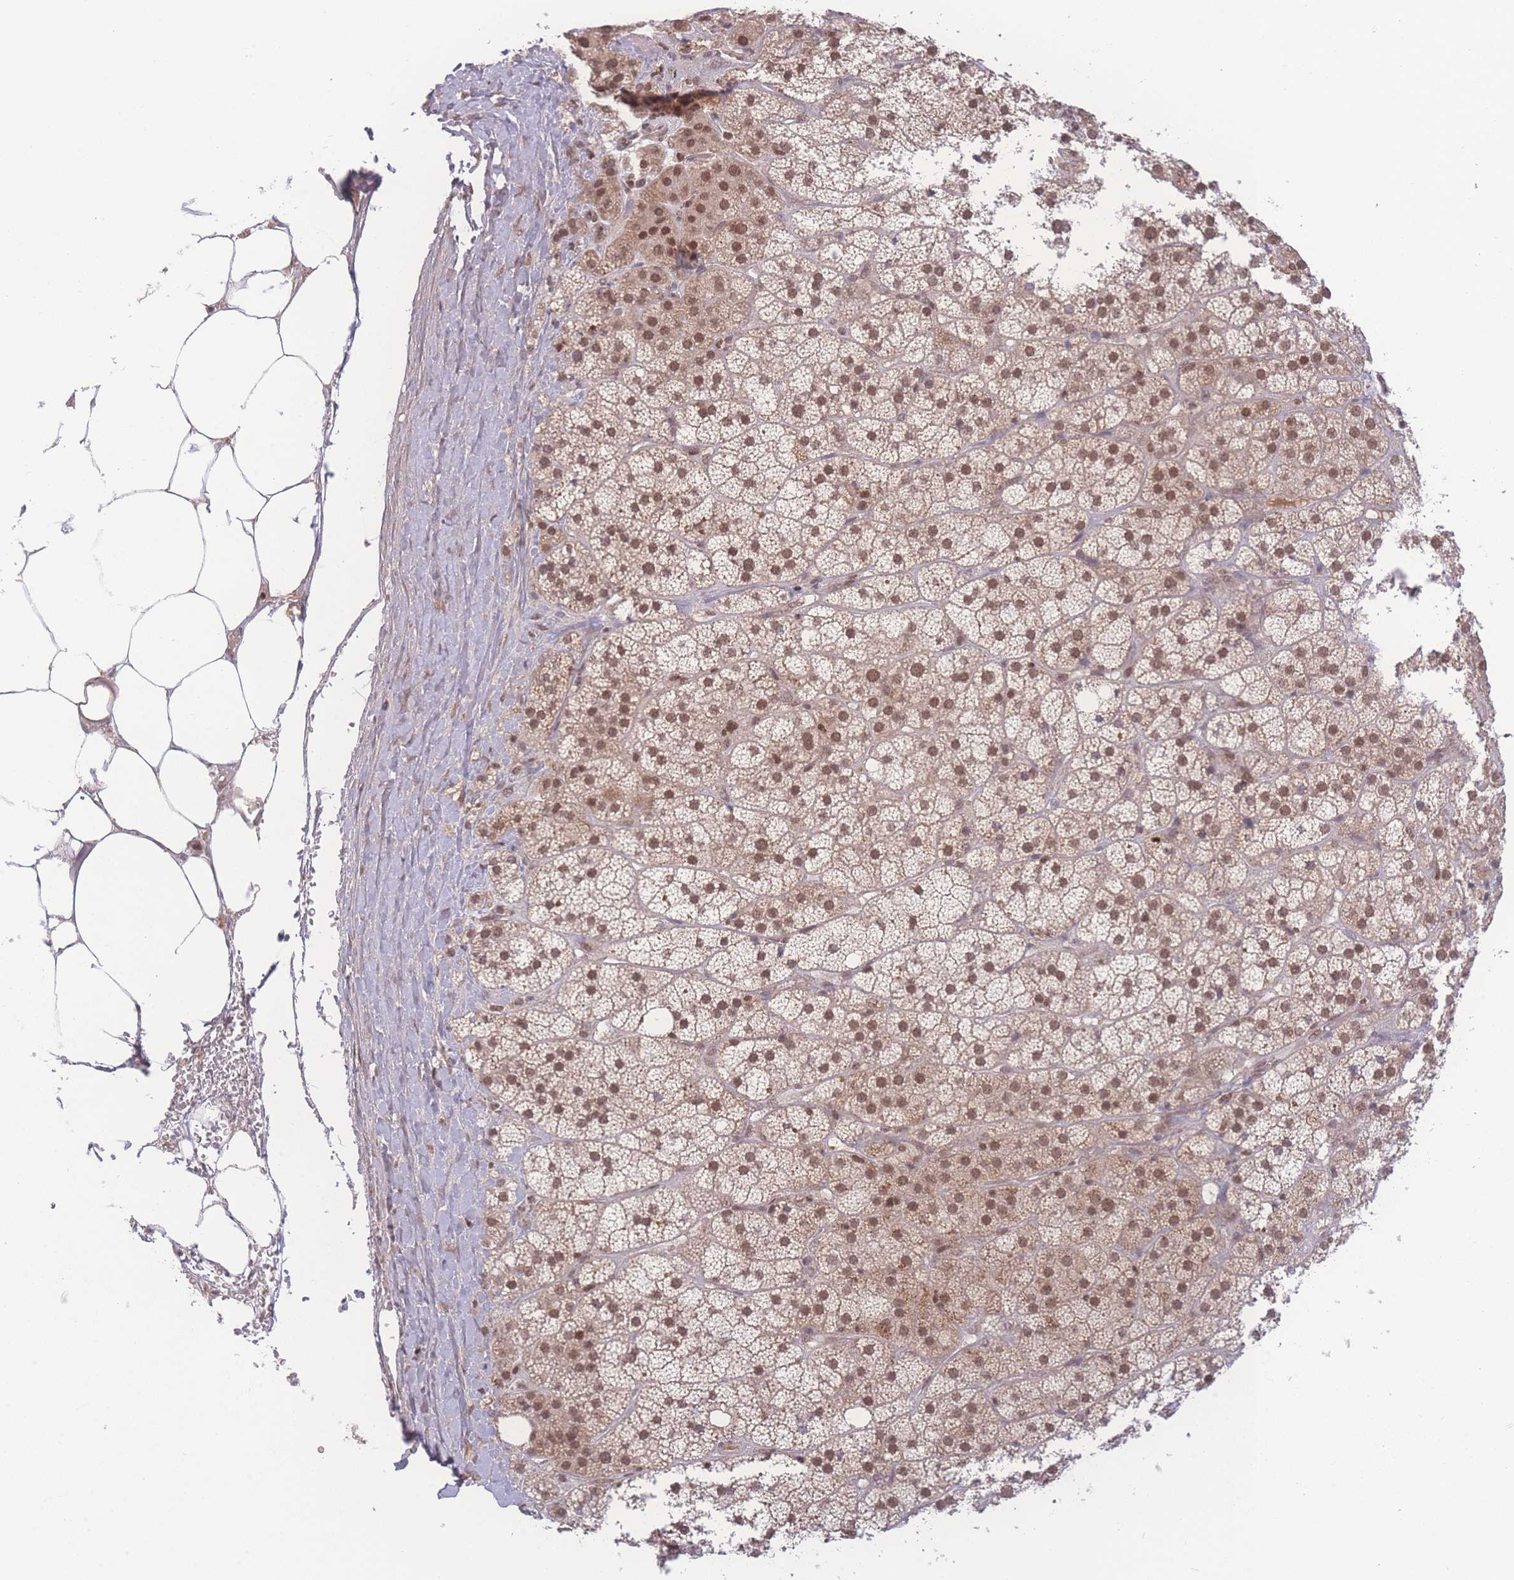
{"staining": {"intensity": "moderate", "quantity": ">75%", "location": "nuclear"}, "tissue": "adrenal gland", "cell_type": "Glandular cells", "image_type": "normal", "snomed": [{"axis": "morphology", "description": "Normal tissue, NOS"}, {"axis": "topography", "description": "Adrenal gland"}], "caption": "Approximately >75% of glandular cells in unremarkable adrenal gland exhibit moderate nuclear protein expression as visualized by brown immunohistochemical staining.", "gene": "RAVER1", "patient": {"sex": "female", "age": 70}}